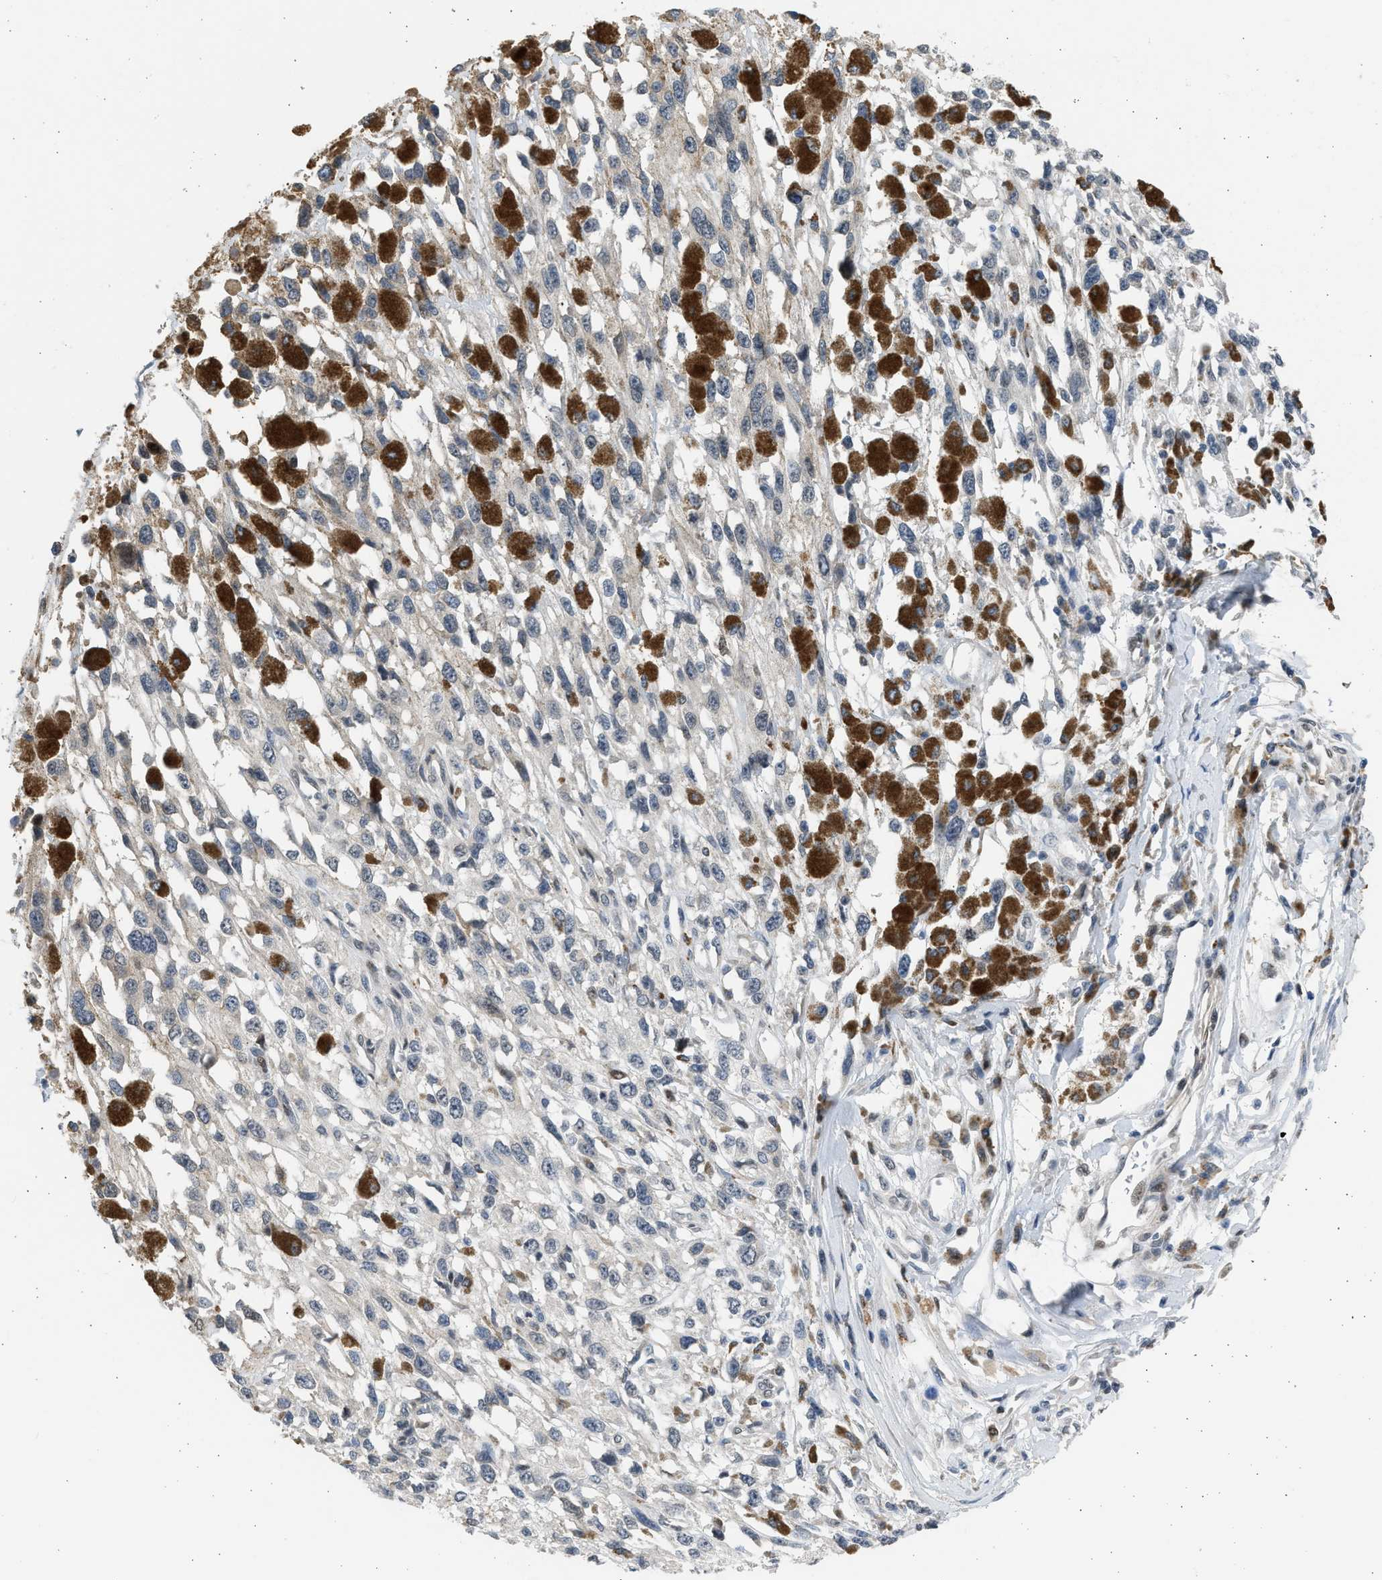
{"staining": {"intensity": "weak", "quantity": "<25%", "location": "nuclear"}, "tissue": "melanoma", "cell_type": "Tumor cells", "image_type": "cancer", "snomed": [{"axis": "morphology", "description": "Malignant melanoma, Metastatic site"}, {"axis": "topography", "description": "Lymph node"}], "caption": "Tumor cells show no significant protein staining in malignant melanoma (metastatic site). Brightfield microscopy of IHC stained with DAB (3,3'-diaminobenzidine) (brown) and hematoxylin (blue), captured at high magnification.", "gene": "HMGN3", "patient": {"sex": "male", "age": 59}}